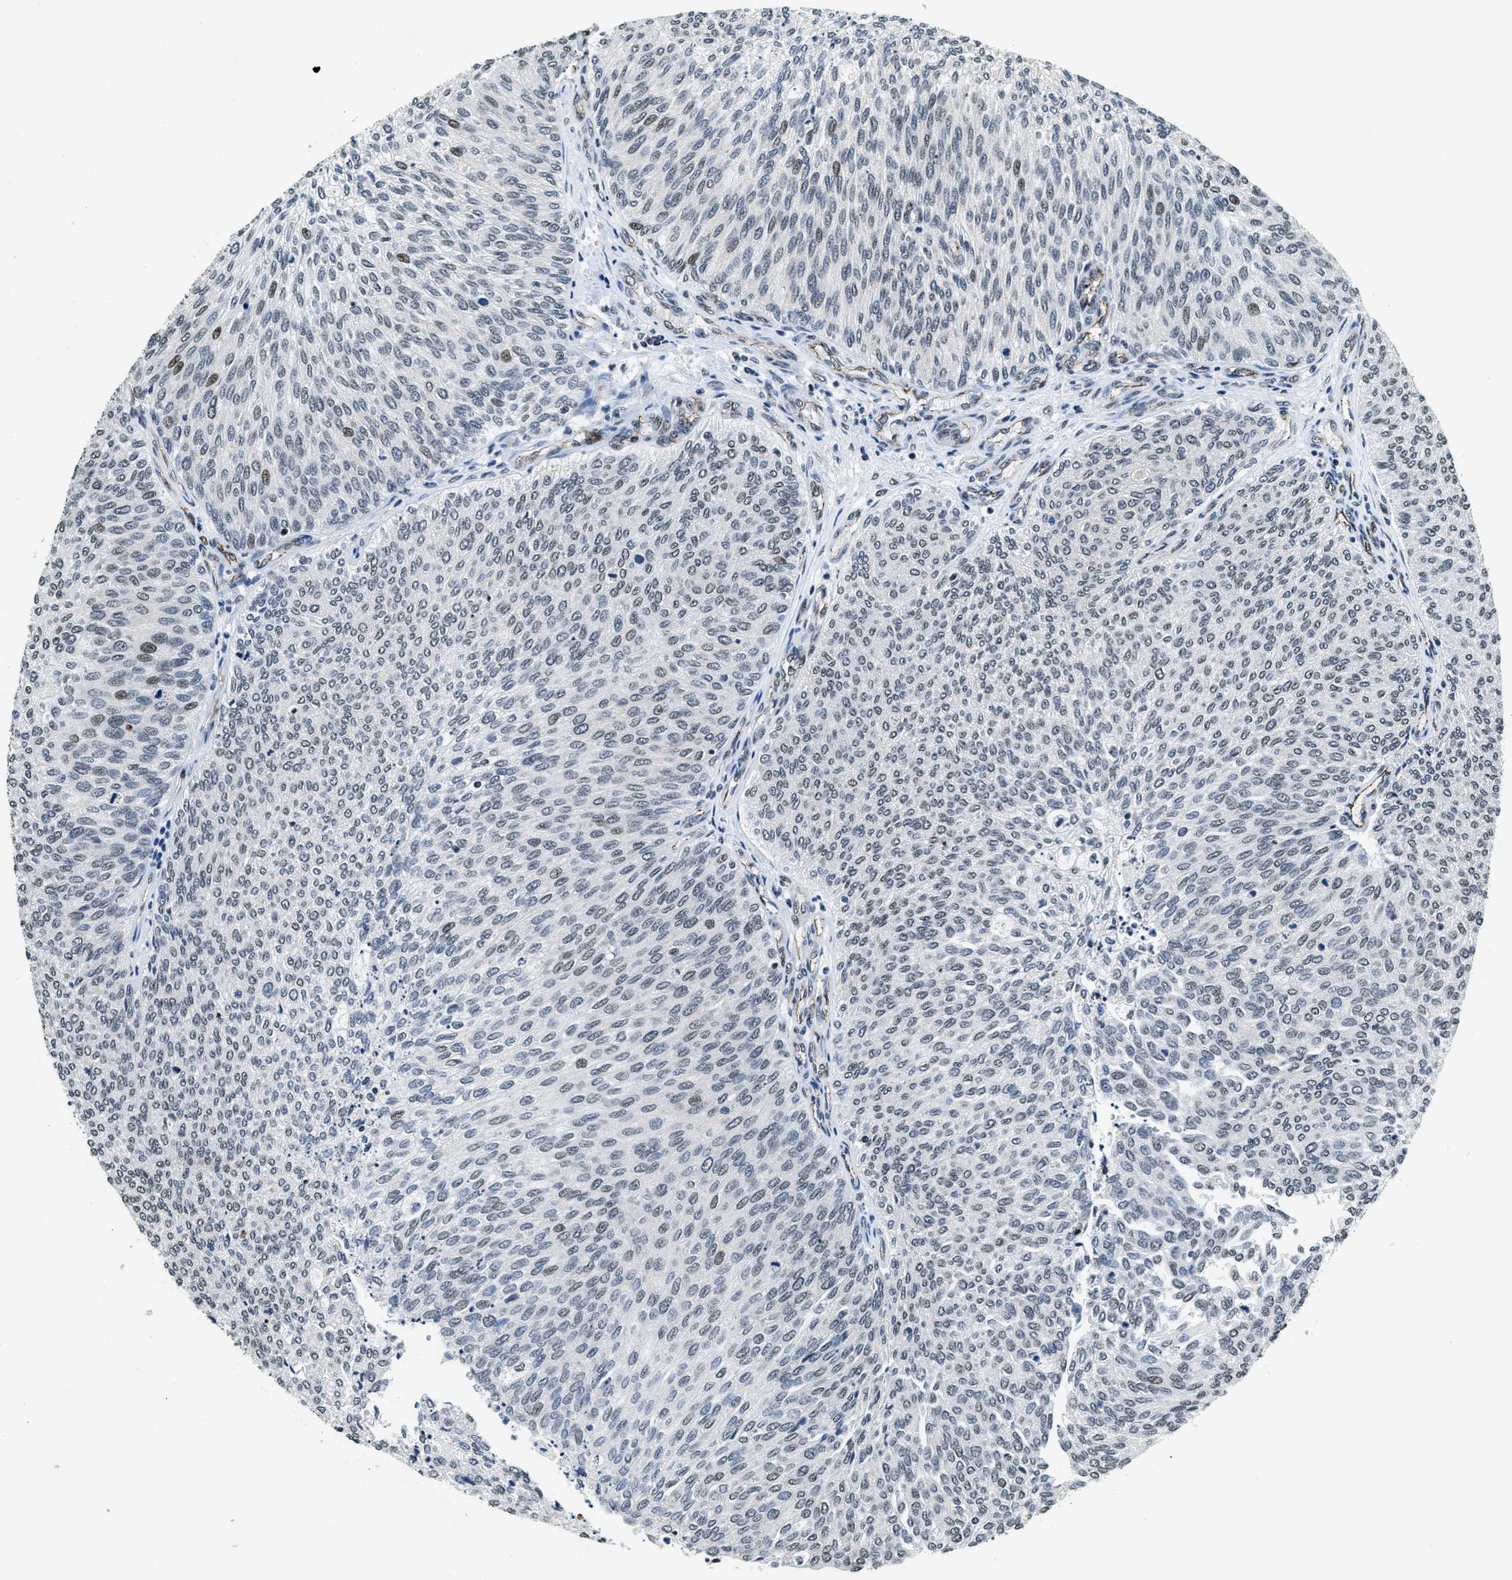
{"staining": {"intensity": "weak", "quantity": "<25%", "location": "nuclear"}, "tissue": "urothelial cancer", "cell_type": "Tumor cells", "image_type": "cancer", "snomed": [{"axis": "morphology", "description": "Urothelial carcinoma, Low grade"}, {"axis": "topography", "description": "Urinary bladder"}], "caption": "DAB (3,3'-diaminobenzidine) immunohistochemical staining of human low-grade urothelial carcinoma displays no significant staining in tumor cells.", "gene": "CCNE1", "patient": {"sex": "female", "age": 79}}